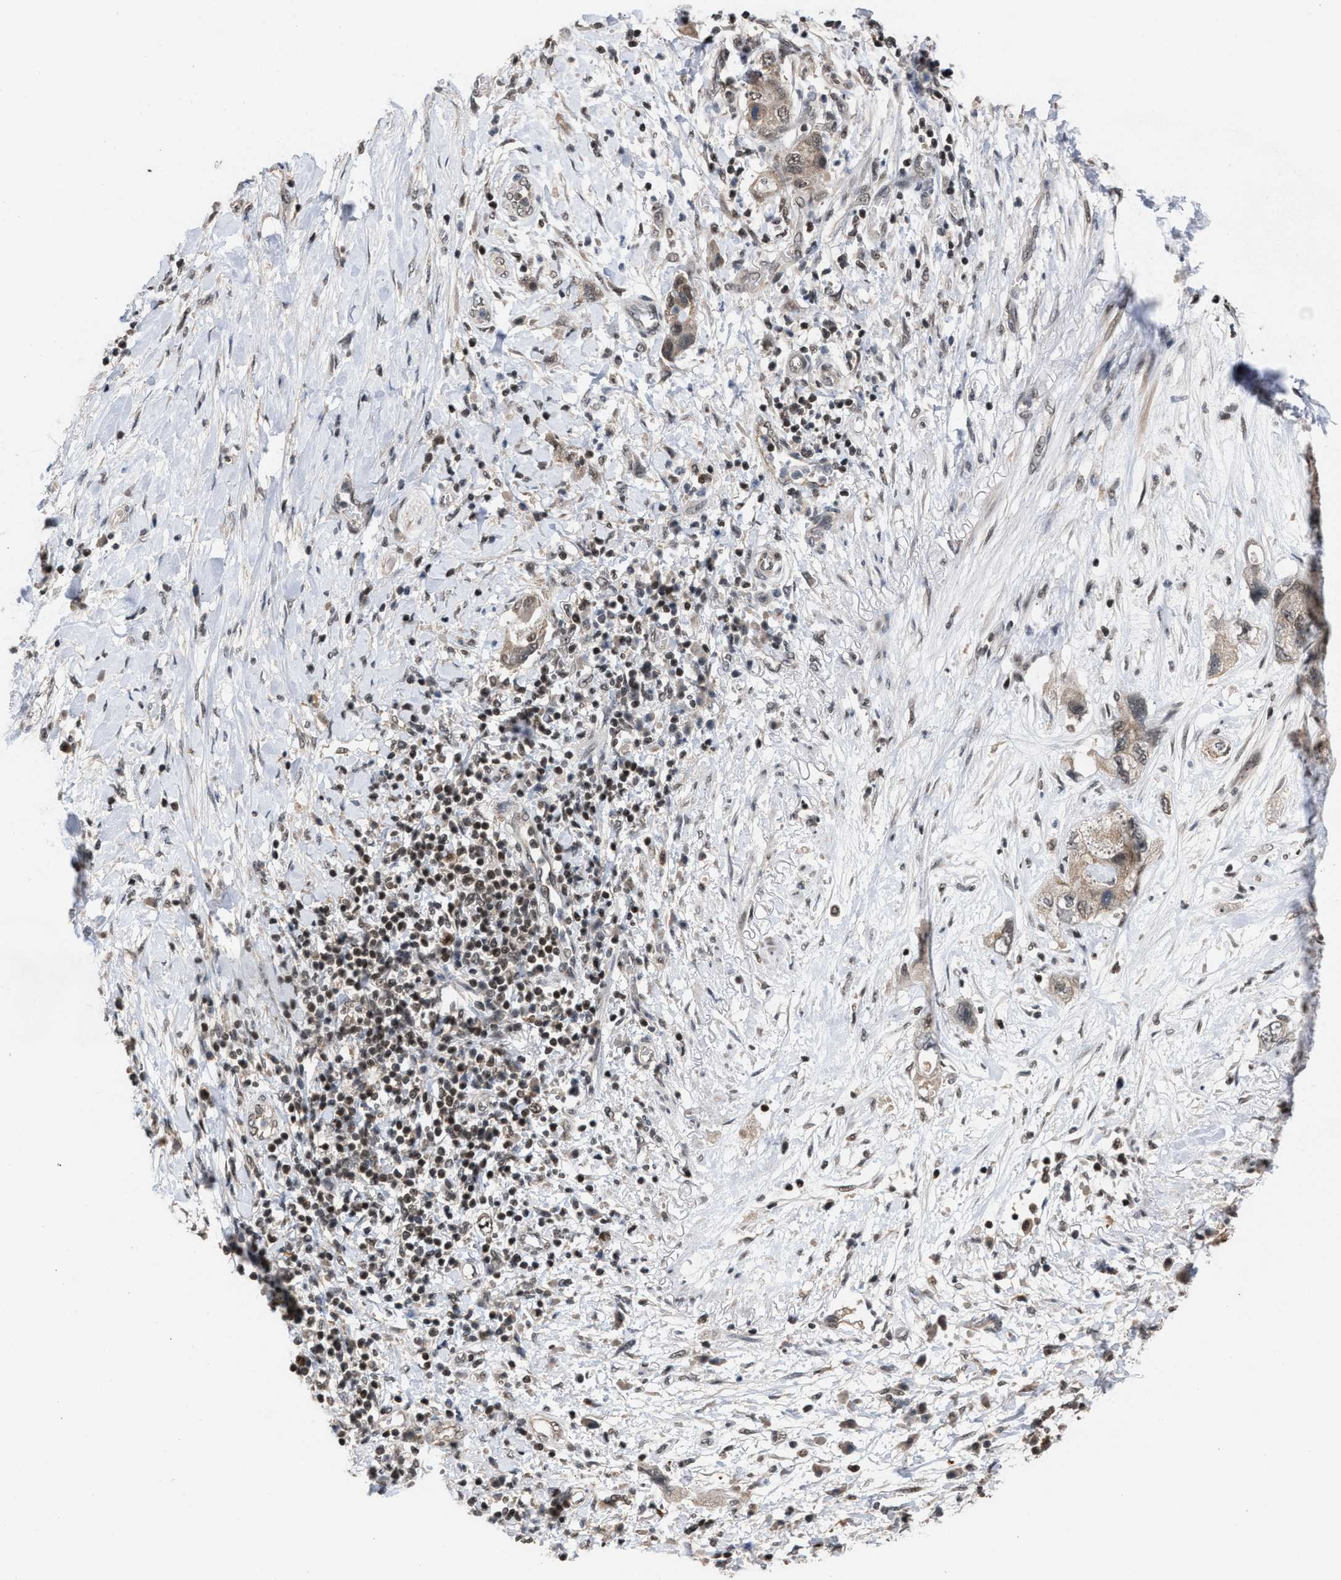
{"staining": {"intensity": "weak", "quantity": ">75%", "location": "cytoplasmic/membranous"}, "tissue": "pancreatic cancer", "cell_type": "Tumor cells", "image_type": "cancer", "snomed": [{"axis": "morphology", "description": "Adenocarcinoma, NOS"}, {"axis": "topography", "description": "Pancreas"}], "caption": "Tumor cells exhibit low levels of weak cytoplasmic/membranous expression in approximately >75% of cells in pancreatic cancer (adenocarcinoma).", "gene": "C9orf78", "patient": {"sex": "female", "age": 73}}